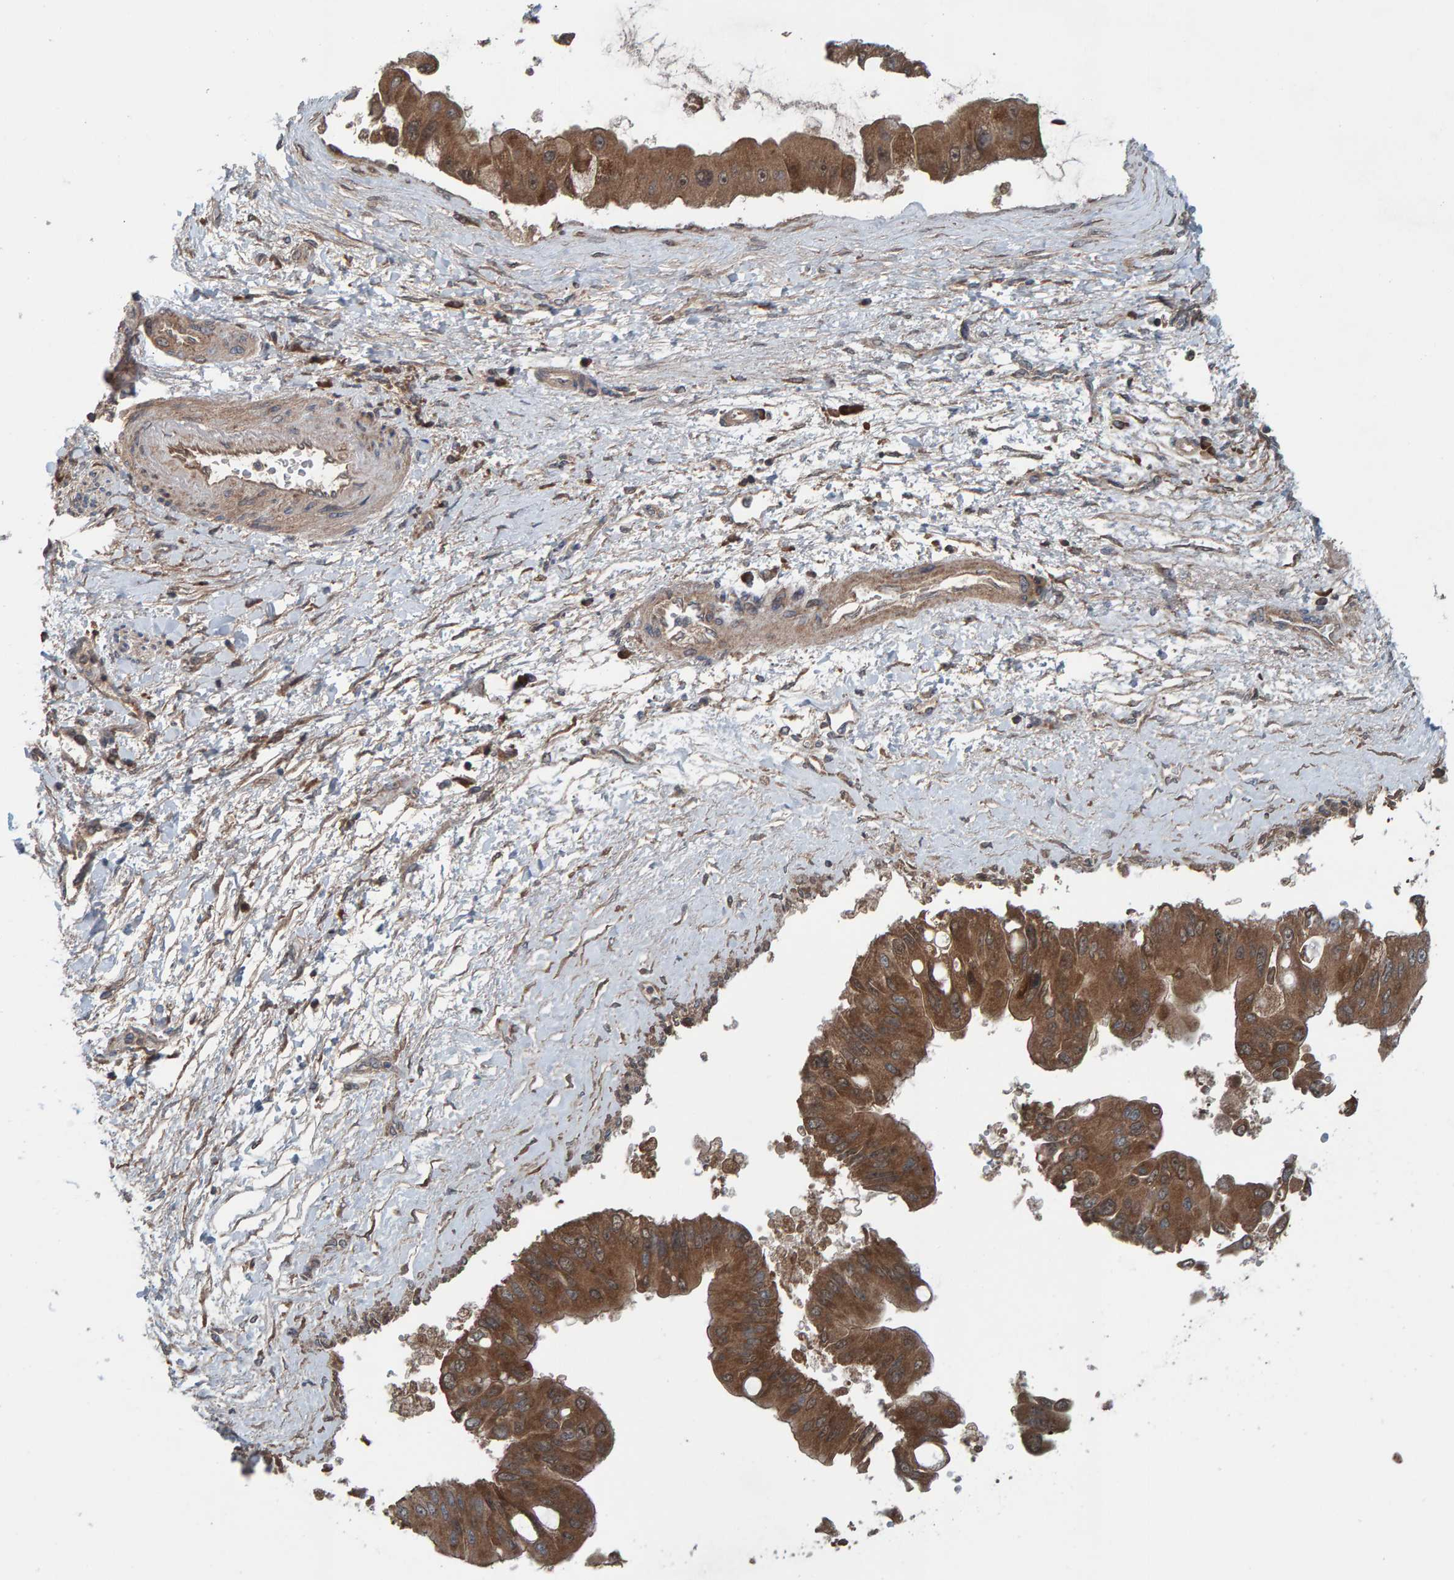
{"staining": {"intensity": "moderate", "quantity": ">75%", "location": "cytoplasmic/membranous"}, "tissue": "liver cancer", "cell_type": "Tumor cells", "image_type": "cancer", "snomed": [{"axis": "morphology", "description": "Cholangiocarcinoma"}, {"axis": "topography", "description": "Liver"}], "caption": "The immunohistochemical stain shows moderate cytoplasmic/membranous expression in tumor cells of liver cholangiocarcinoma tissue. The protein of interest is stained brown, and the nuclei are stained in blue (DAB (3,3'-diaminobenzidine) IHC with brightfield microscopy, high magnification).", "gene": "CUEDC1", "patient": {"sex": "male", "age": 50}}